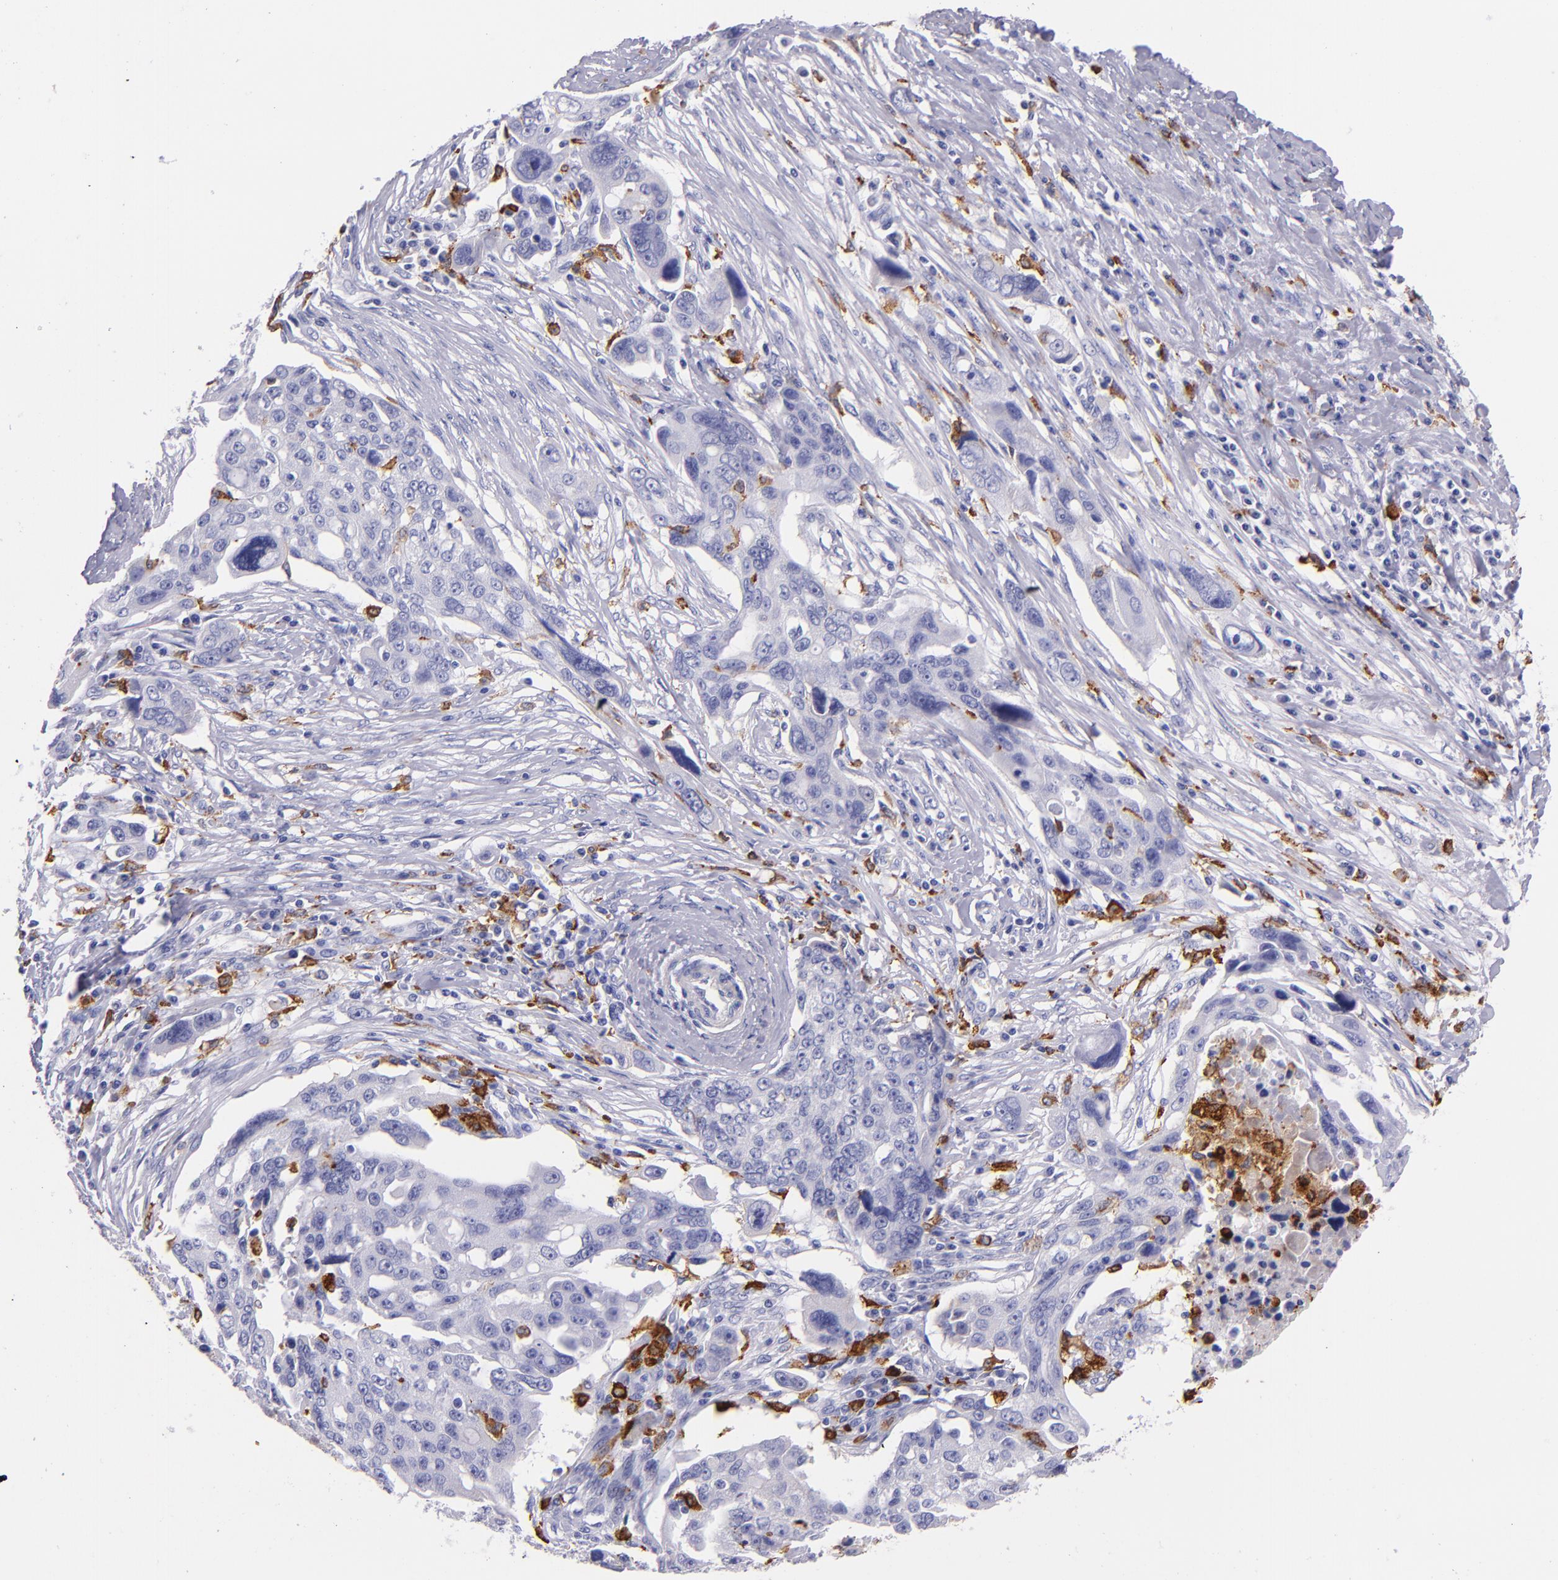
{"staining": {"intensity": "negative", "quantity": "none", "location": "none"}, "tissue": "ovarian cancer", "cell_type": "Tumor cells", "image_type": "cancer", "snomed": [{"axis": "morphology", "description": "Carcinoma, endometroid"}, {"axis": "topography", "description": "Ovary"}], "caption": "An image of human ovarian cancer (endometroid carcinoma) is negative for staining in tumor cells.", "gene": "CD163", "patient": {"sex": "female", "age": 75}}